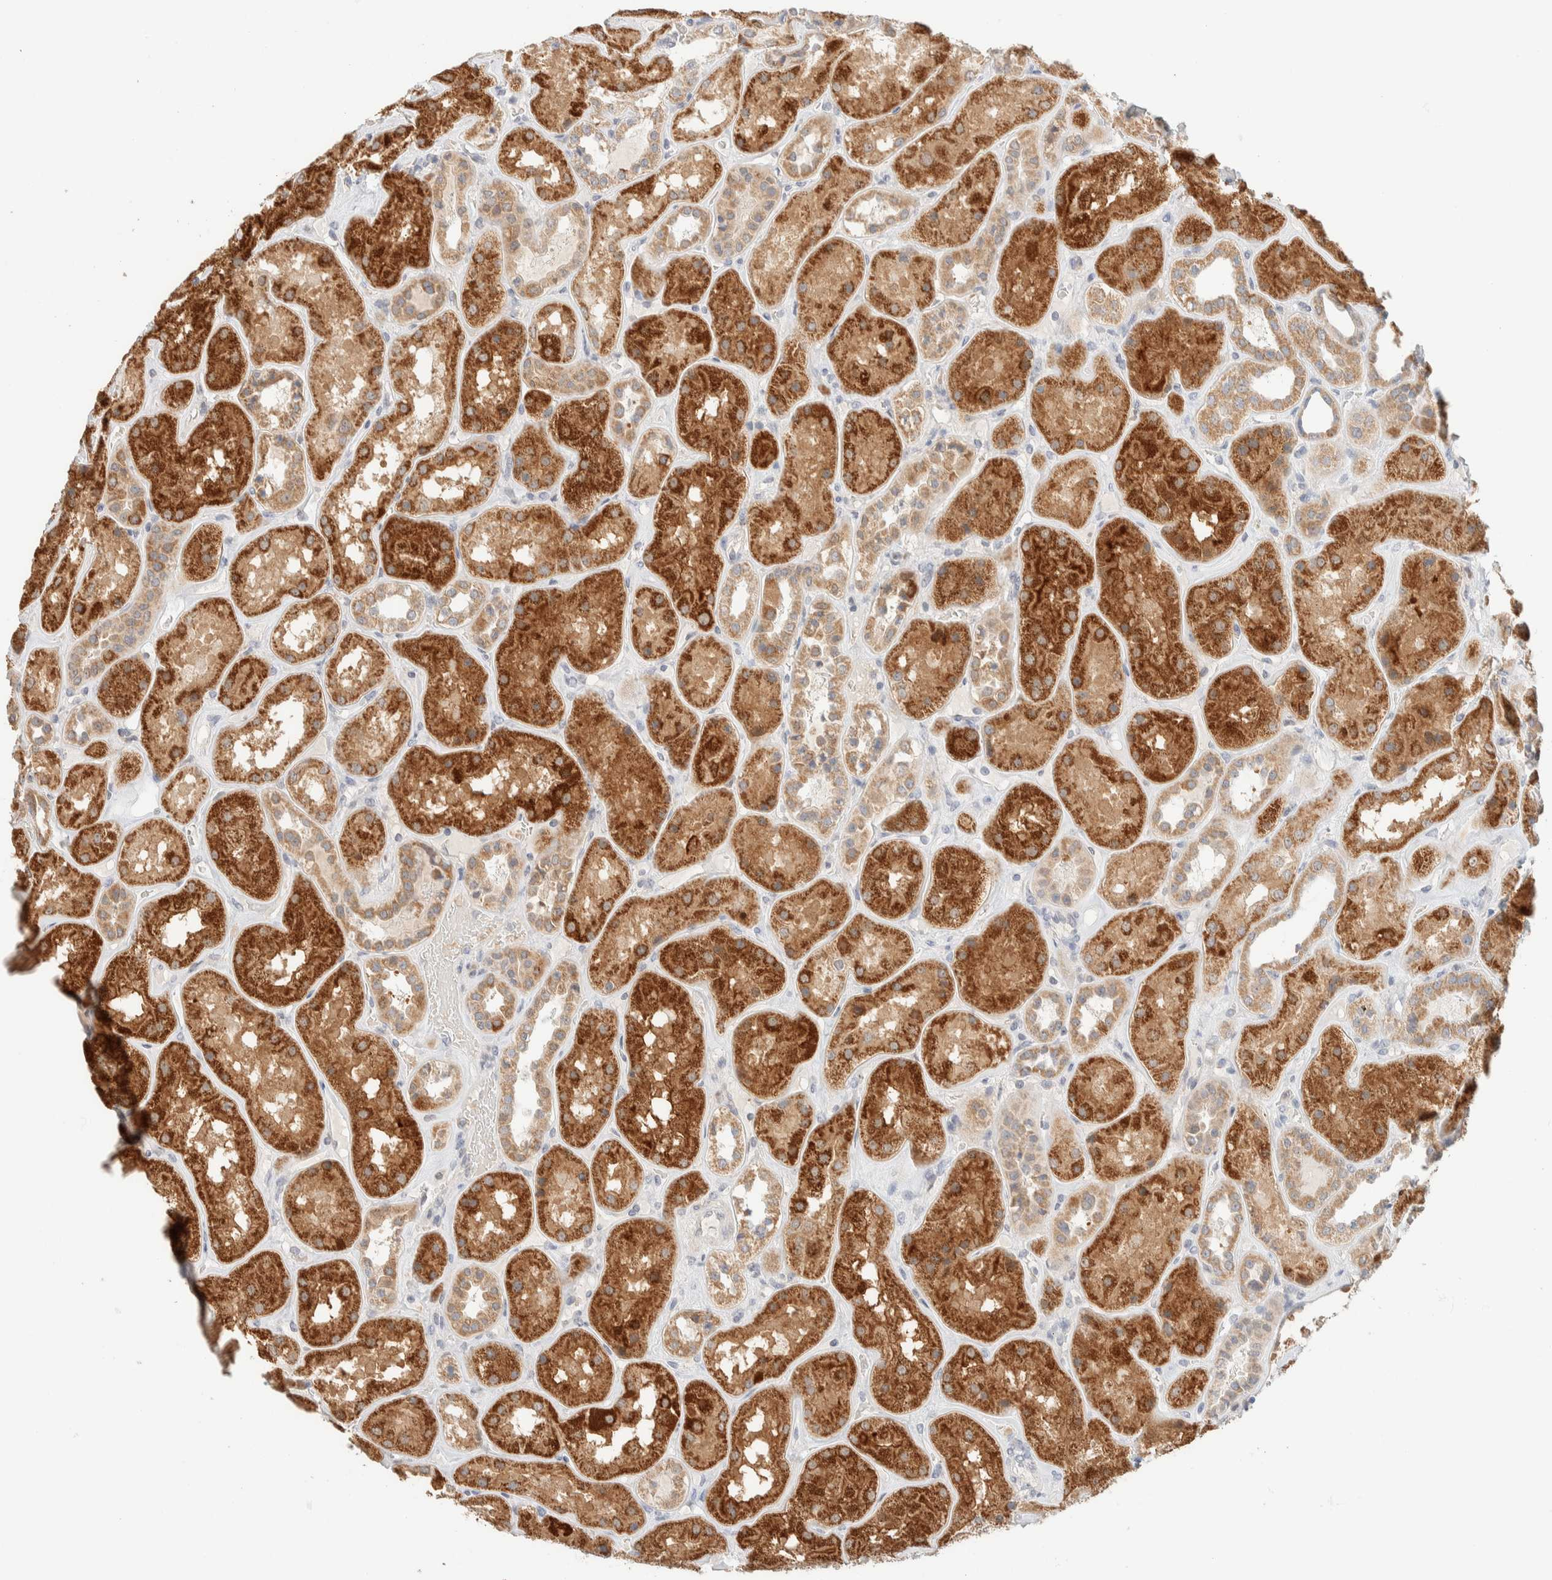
{"staining": {"intensity": "weak", "quantity": ">75%", "location": "cytoplasmic/membranous"}, "tissue": "kidney", "cell_type": "Cells in glomeruli", "image_type": "normal", "snomed": [{"axis": "morphology", "description": "Normal tissue, NOS"}, {"axis": "topography", "description": "Kidney"}], "caption": "A micrograph of kidney stained for a protein exhibits weak cytoplasmic/membranous brown staining in cells in glomeruli. (DAB IHC with brightfield microscopy, high magnification).", "gene": "HDHD3", "patient": {"sex": "male", "age": 70}}